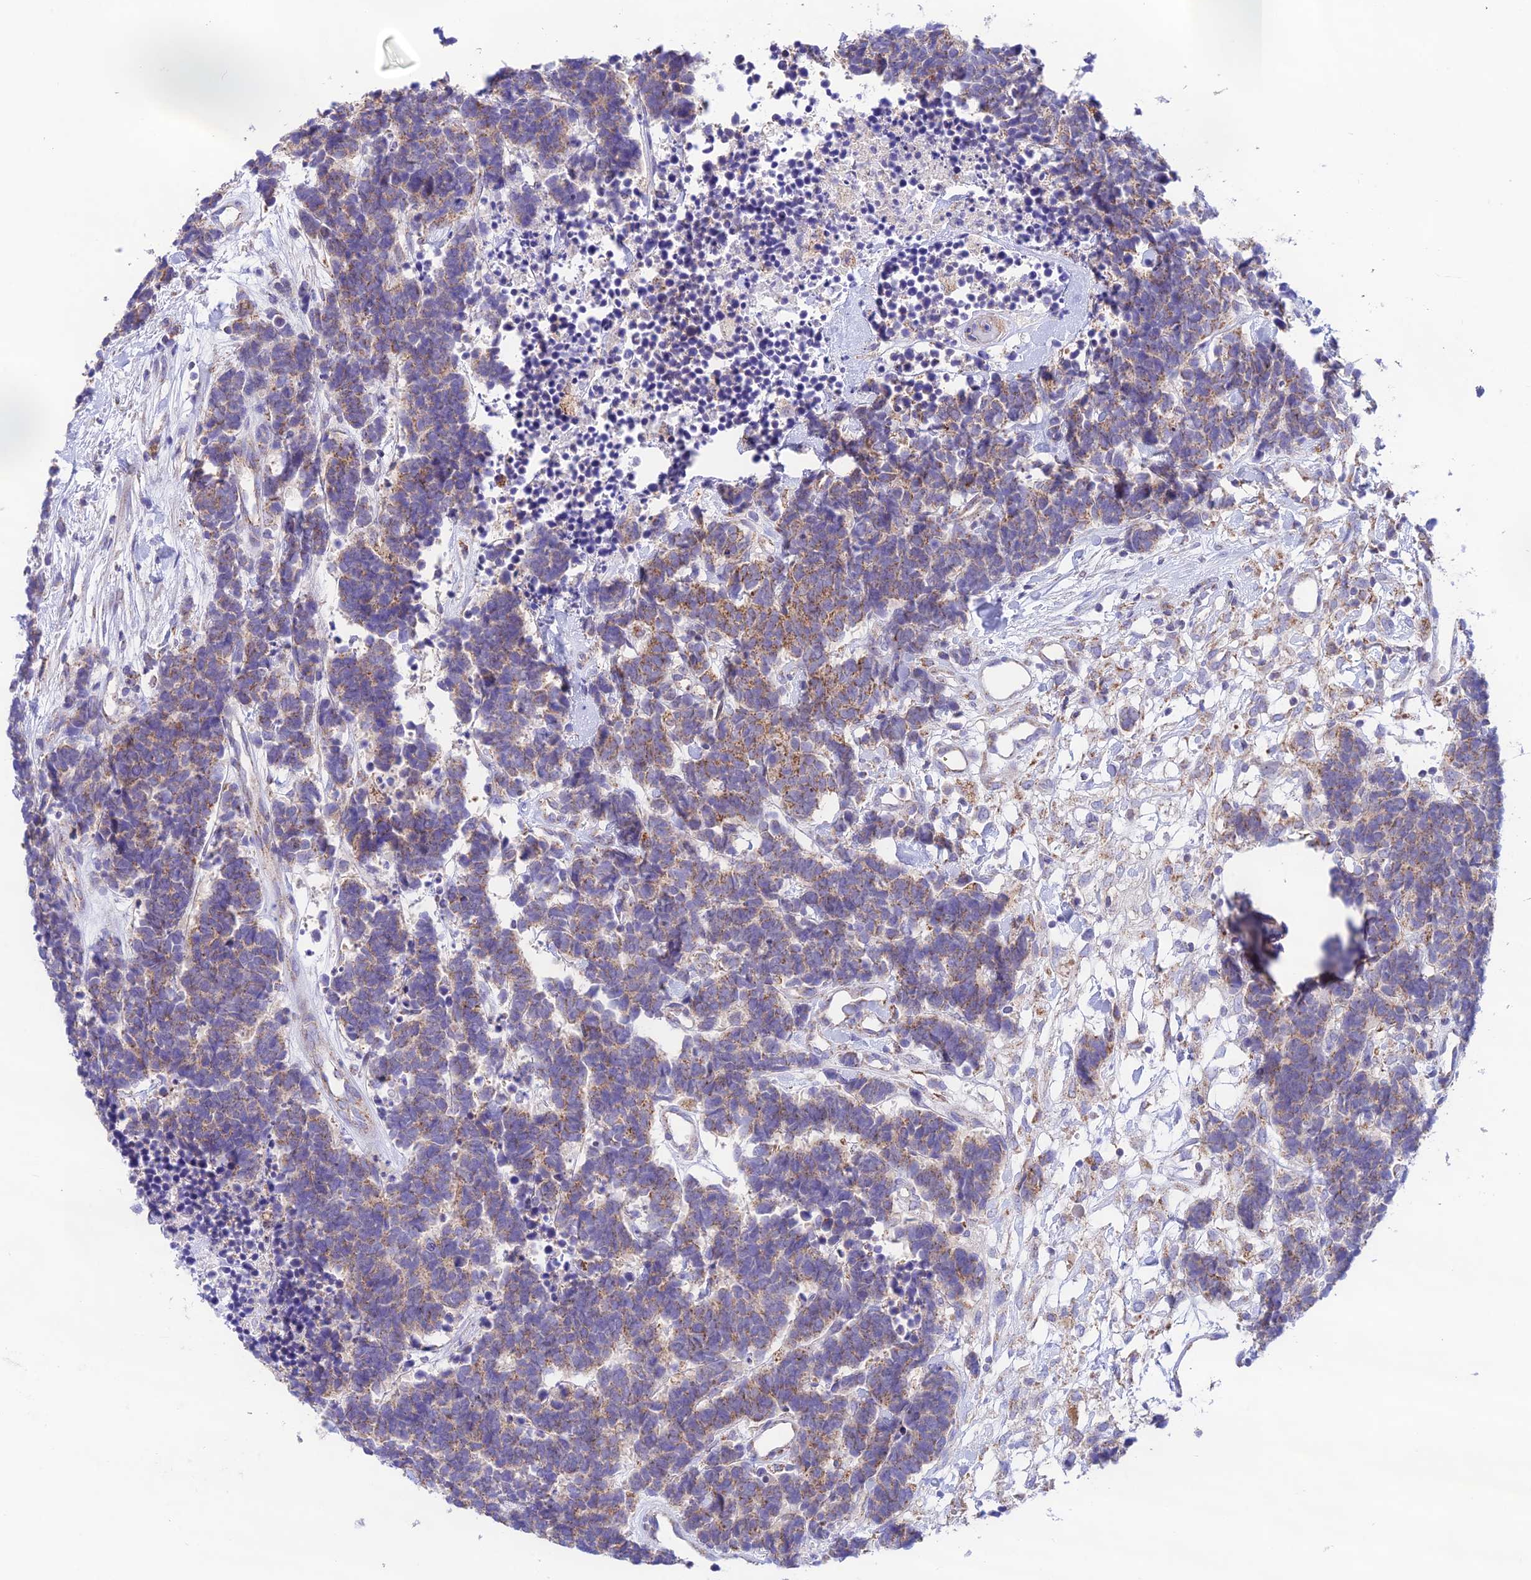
{"staining": {"intensity": "weak", "quantity": ">75%", "location": "cytoplasmic/membranous"}, "tissue": "carcinoid", "cell_type": "Tumor cells", "image_type": "cancer", "snomed": [{"axis": "morphology", "description": "Carcinoma, NOS"}, {"axis": "morphology", "description": "Carcinoid, malignant, NOS"}, {"axis": "topography", "description": "Urinary bladder"}], "caption": "This is an image of immunohistochemistry (IHC) staining of malignant carcinoid, which shows weak staining in the cytoplasmic/membranous of tumor cells.", "gene": "HSDL2", "patient": {"sex": "male", "age": 57}}